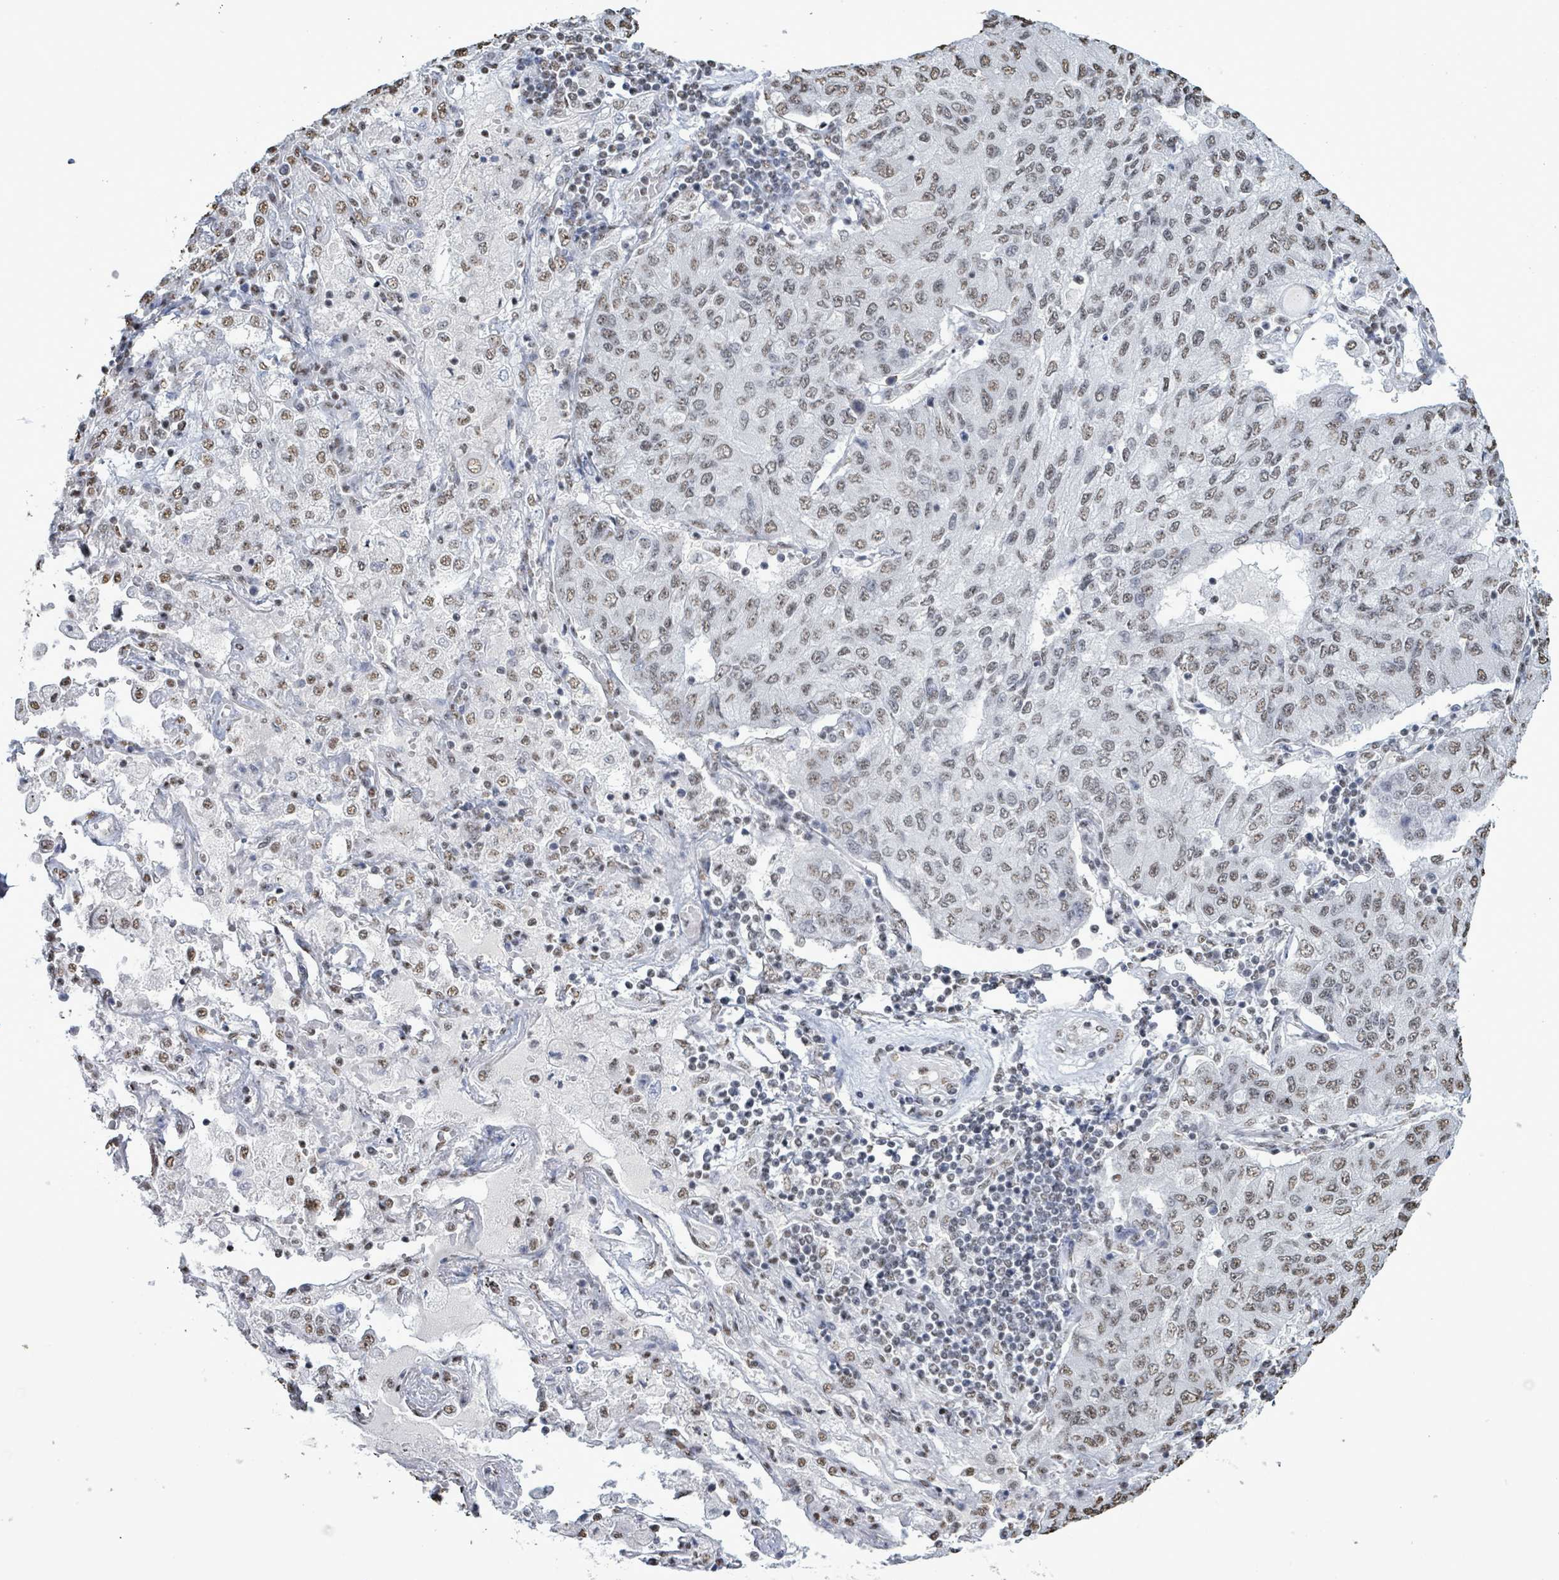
{"staining": {"intensity": "weak", "quantity": ">75%", "location": "nuclear"}, "tissue": "lung cancer", "cell_type": "Tumor cells", "image_type": "cancer", "snomed": [{"axis": "morphology", "description": "Squamous cell carcinoma, NOS"}, {"axis": "topography", "description": "Lung"}], "caption": "Approximately >75% of tumor cells in human lung cancer (squamous cell carcinoma) reveal weak nuclear protein staining as visualized by brown immunohistochemical staining.", "gene": "SAMD14", "patient": {"sex": "male", "age": 74}}